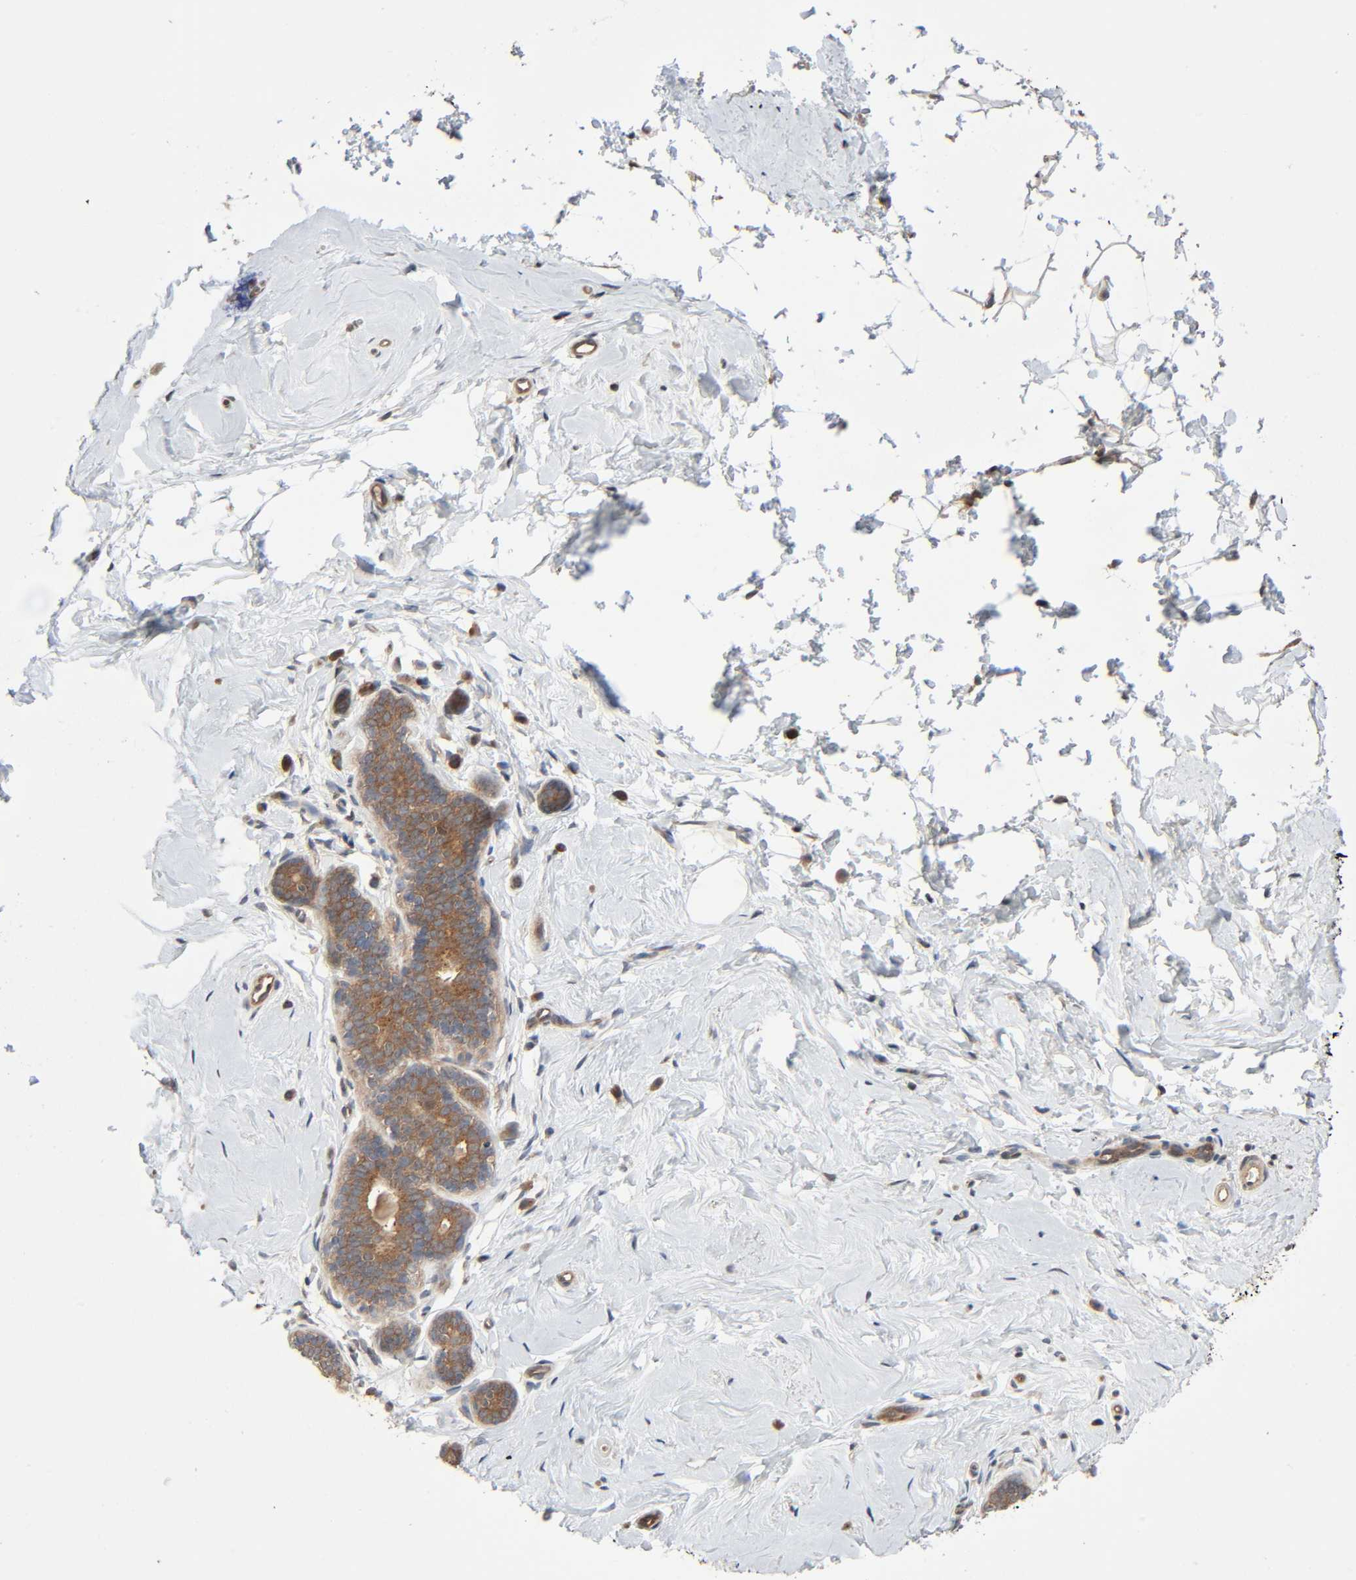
{"staining": {"intensity": "weak", "quantity": "25%-75%", "location": "cytoplasmic/membranous"}, "tissue": "breast", "cell_type": "Adipocytes", "image_type": "normal", "snomed": [{"axis": "morphology", "description": "Normal tissue, NOS"}, {"axis": "topography", "description": "Breast"}], "caption": "There is low levels of weak cytoplasmic/membranous positivity in adipocytes of benign breast, as demonstrated by immunohistochemical staining (brown color).", "gene": "PPP2R1B", "patient": {"sex": "female", "age": 52}}